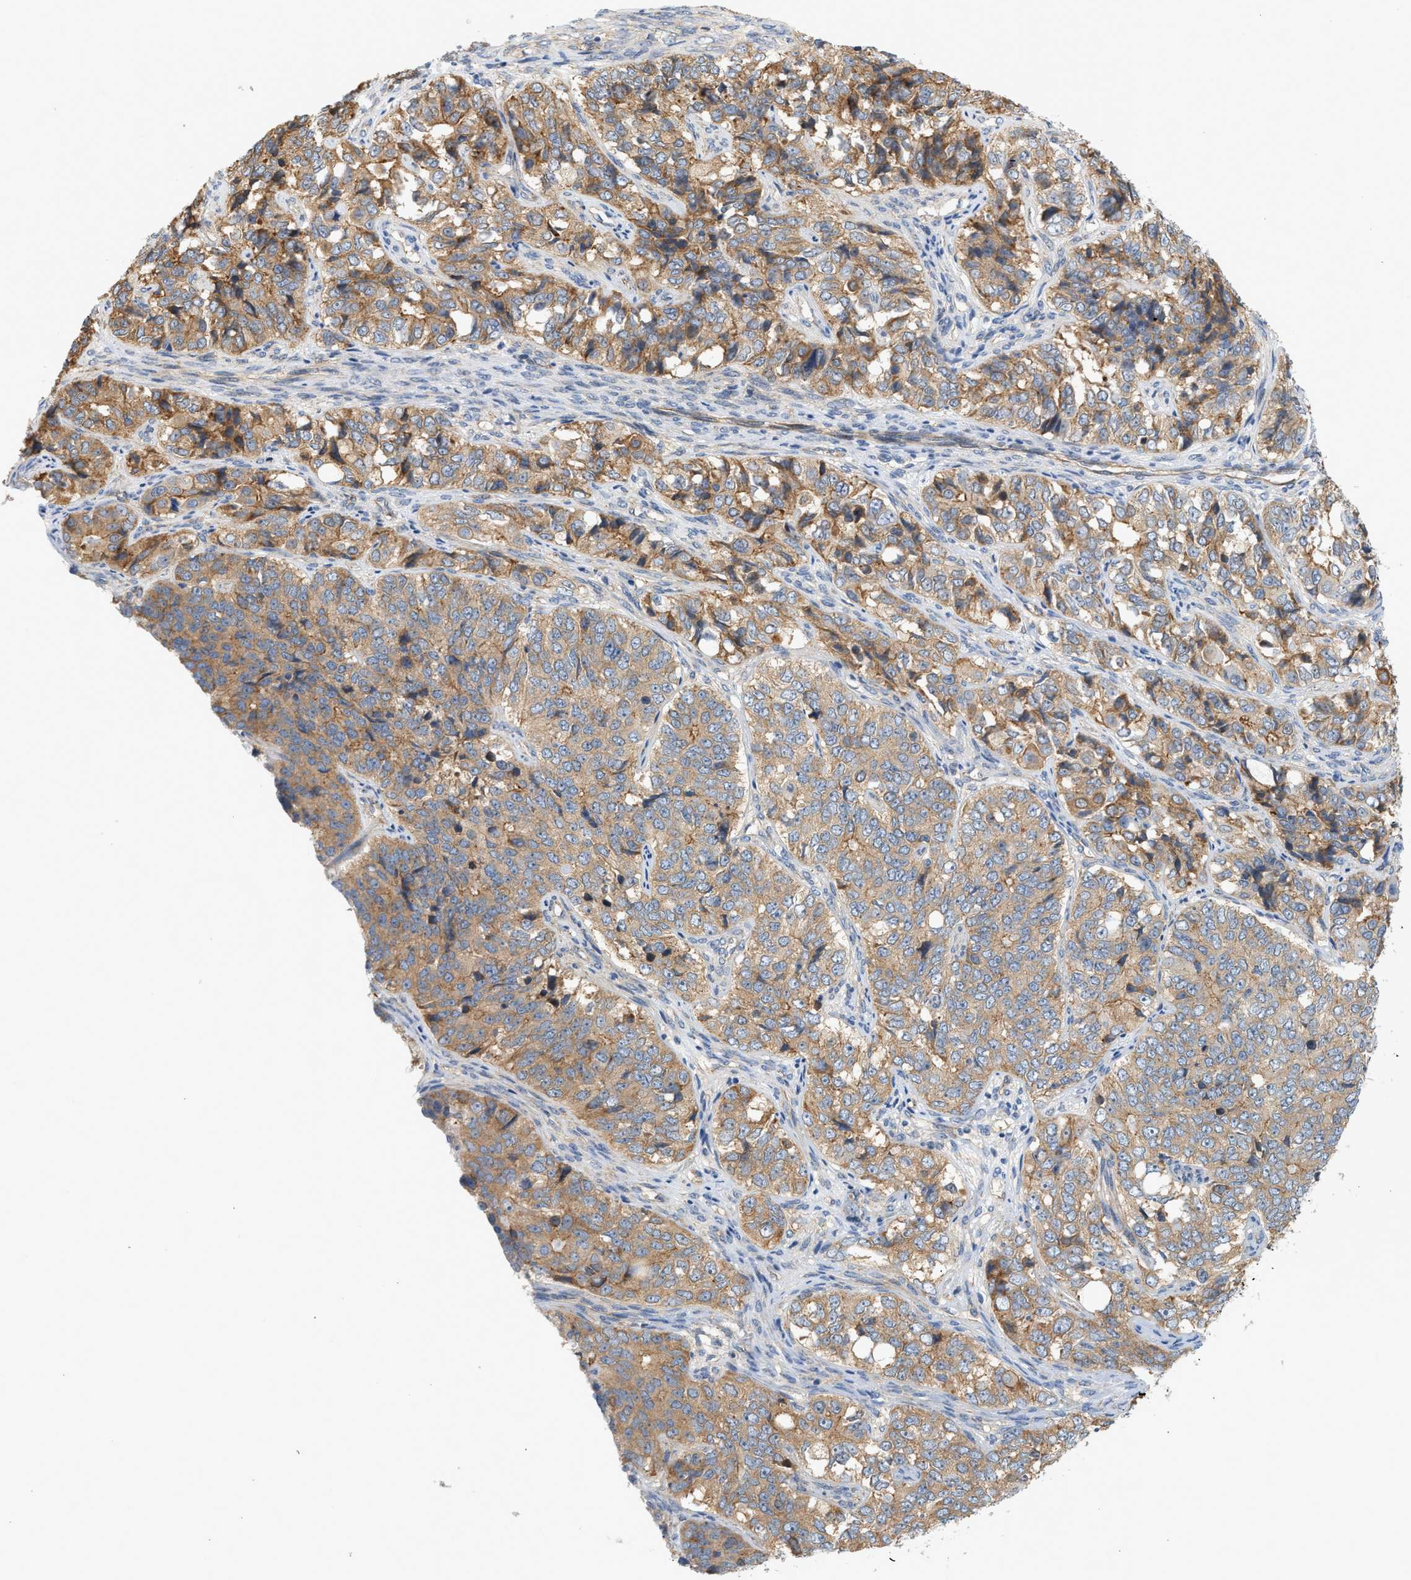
{"staining": {"intensity": "moderate", "quantity": ">75%", "location": "cytoplasmic/membranous"}, "tissue": "ovarian cancer", "cell_type": "Tumor cells", "image_type": "cancer", "snomed": [{"axis": "morphology", "description": "Carcinoma, endometroid"}, {"axis": "topography", "description": "Ovary"}], "caption": "IHC photomicrograph of neoplastic tissue: human endometroid carcinoma (ovarian) stained using IHC demonstrates medium levels of moderate protein expression localized specifically in the cytoplasmic/membranous of tumor cells, appearing as a cytoplasmic/membranous brown color.", "gene": "CTXN1", "patient": {"sex": "female", "age": 51}}